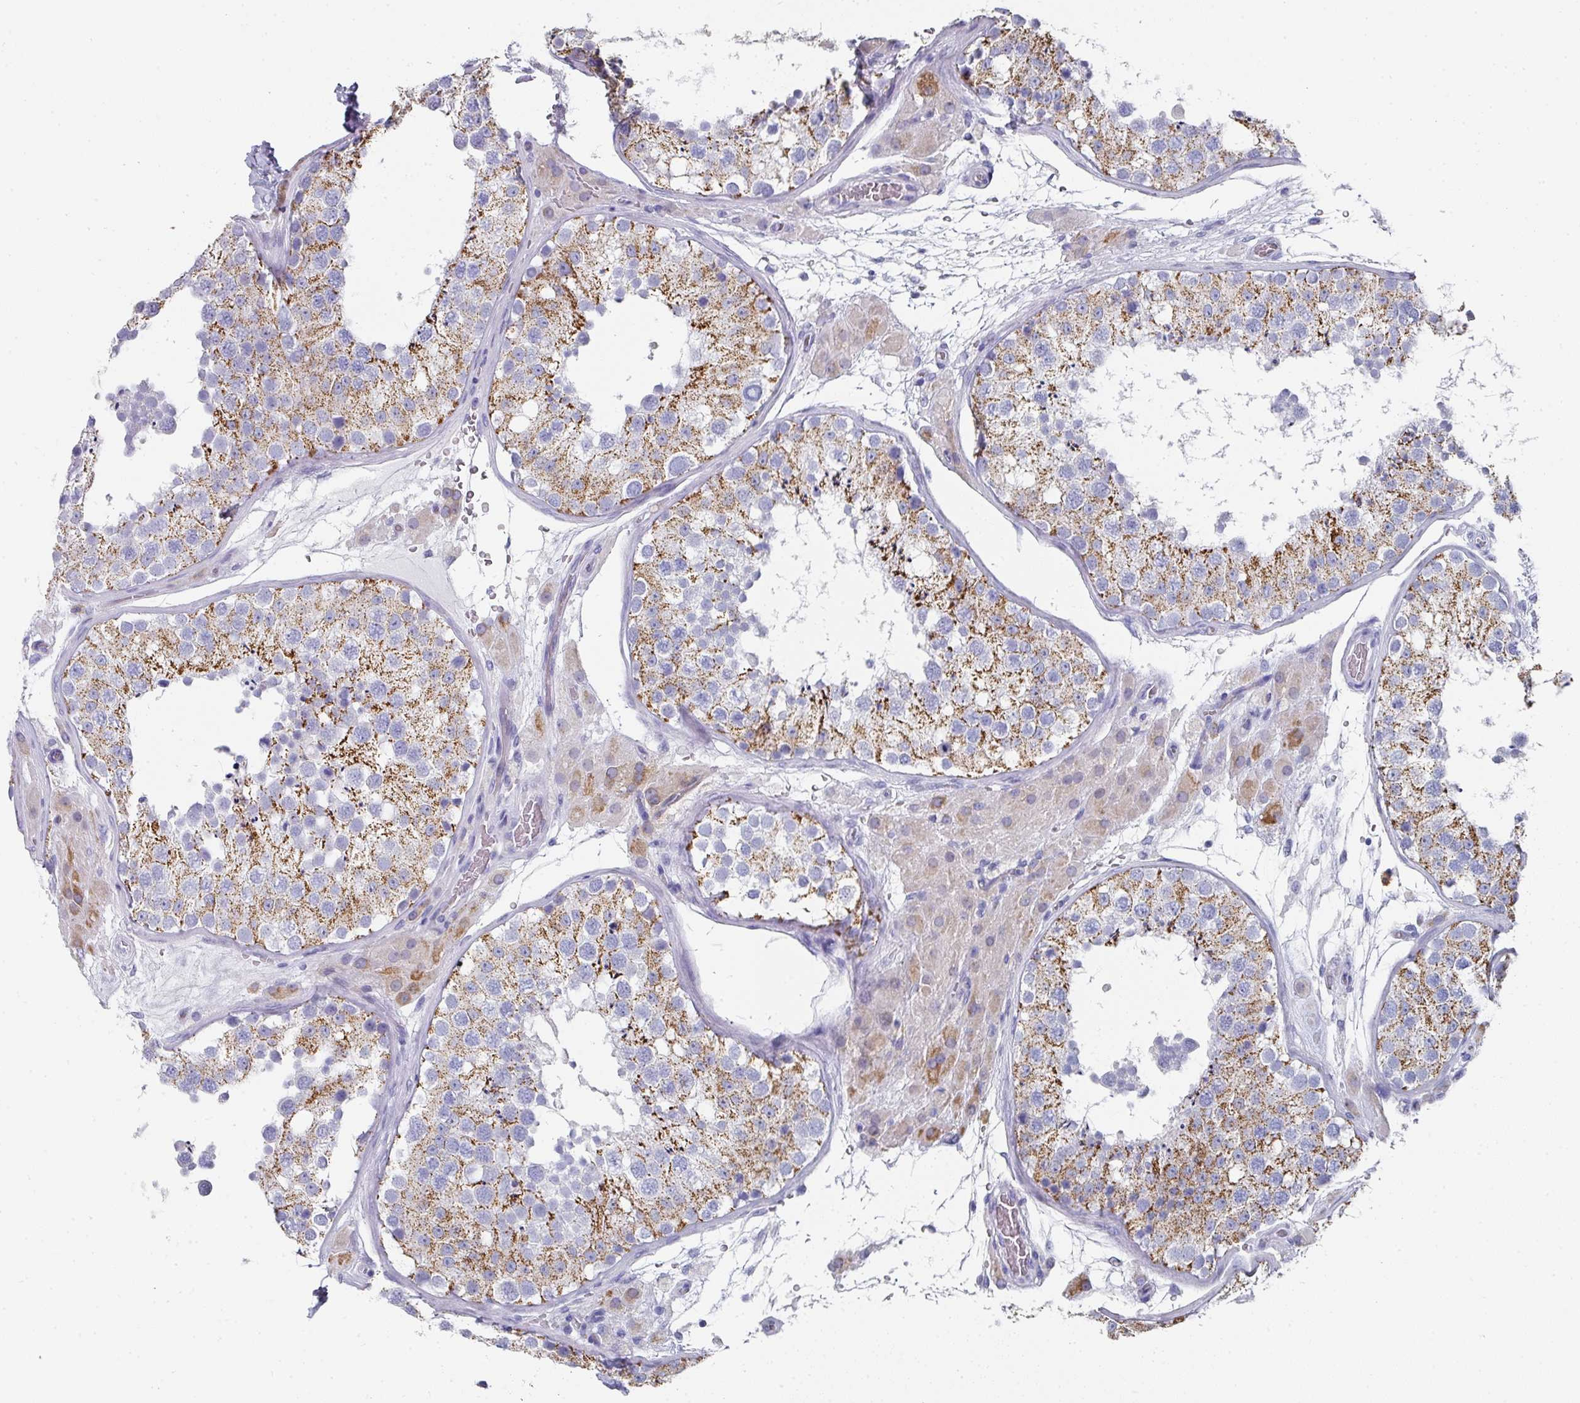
{"staining": {"intensity": "moderate", "quantity": "25%-75%", "location": "cytoplasmic/membranous"}, "tissue": "testis", "cell_type": "Cells in seminiferous ducts", "image_type": "normal", "snomed": [{"axis": "morphology", "description": "Normal tissue, NOS"}, {"axis": "topography", "description": "Testis"}], "caption": "An immunohistochemistry photomicrograph of normal tissue is shown. Protein staining in brown labels moderate cytoplasmic/membranous positivity in testis within cells in seminiferous ducts.", "gene": "SETBP1", "patient": {"sex": "male", "age": 26}}